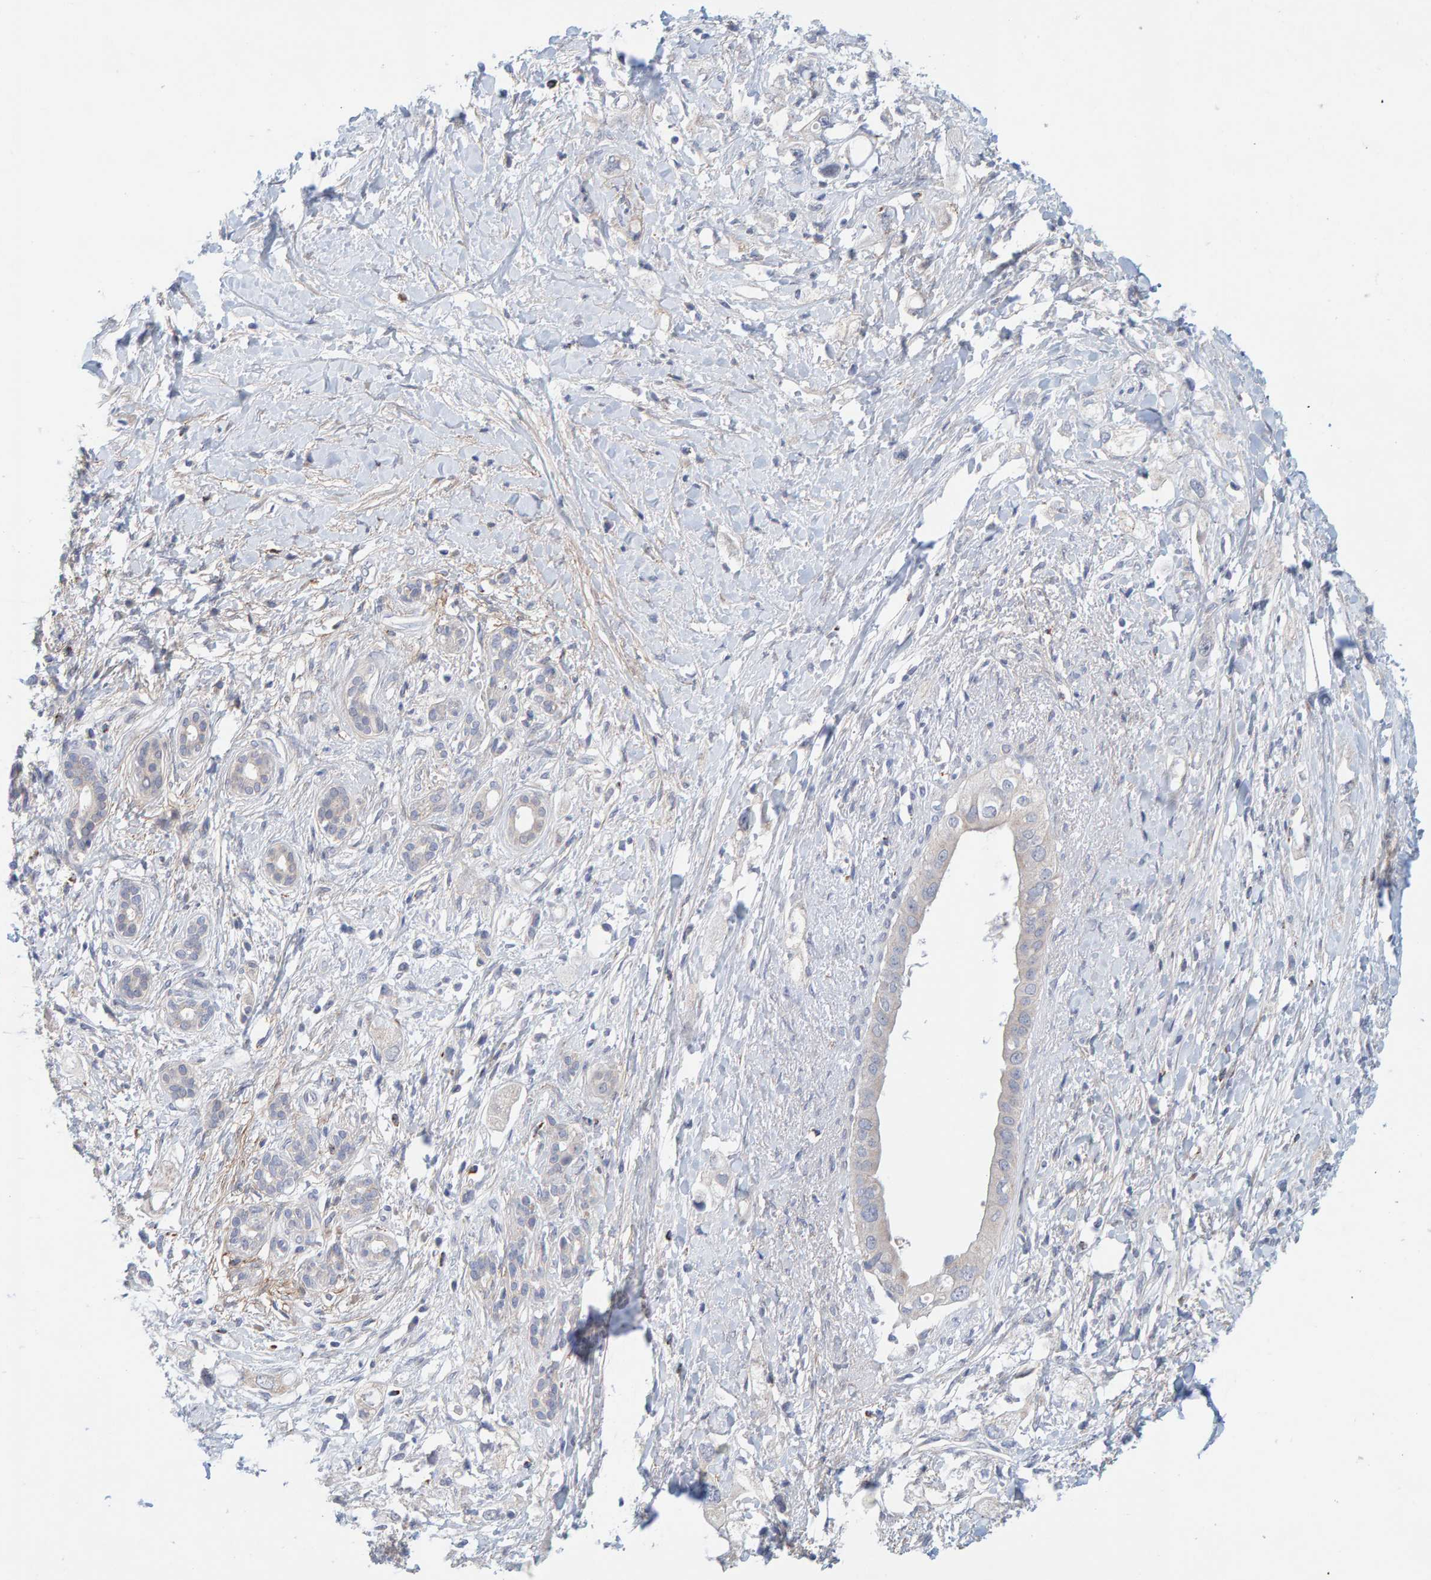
{"staining": {"intensity": "negative", "quantity": "none", "location": "none"}, "tissue": "pancreatic cancer", "cell_type": "Tumor cells", "image_type": "cancer", "snomed": [{"axis": "morphology", "description": "Adenocarcinoma, NOS"}, {"axis": "topography", "description": "Pancreas"}], "caption": "Photomicrograph shows no protein staining in tumor cells of pancreatic adenocarcinoma tissue. Brightfield microscopy of IHC stained with DAB (3,3'-diaminobenzidine) (brown) and hematoxylin (blue), captured at high magnification.", "gene": "ZC3H3", "patient": {"sex": "female", "age": 56}}